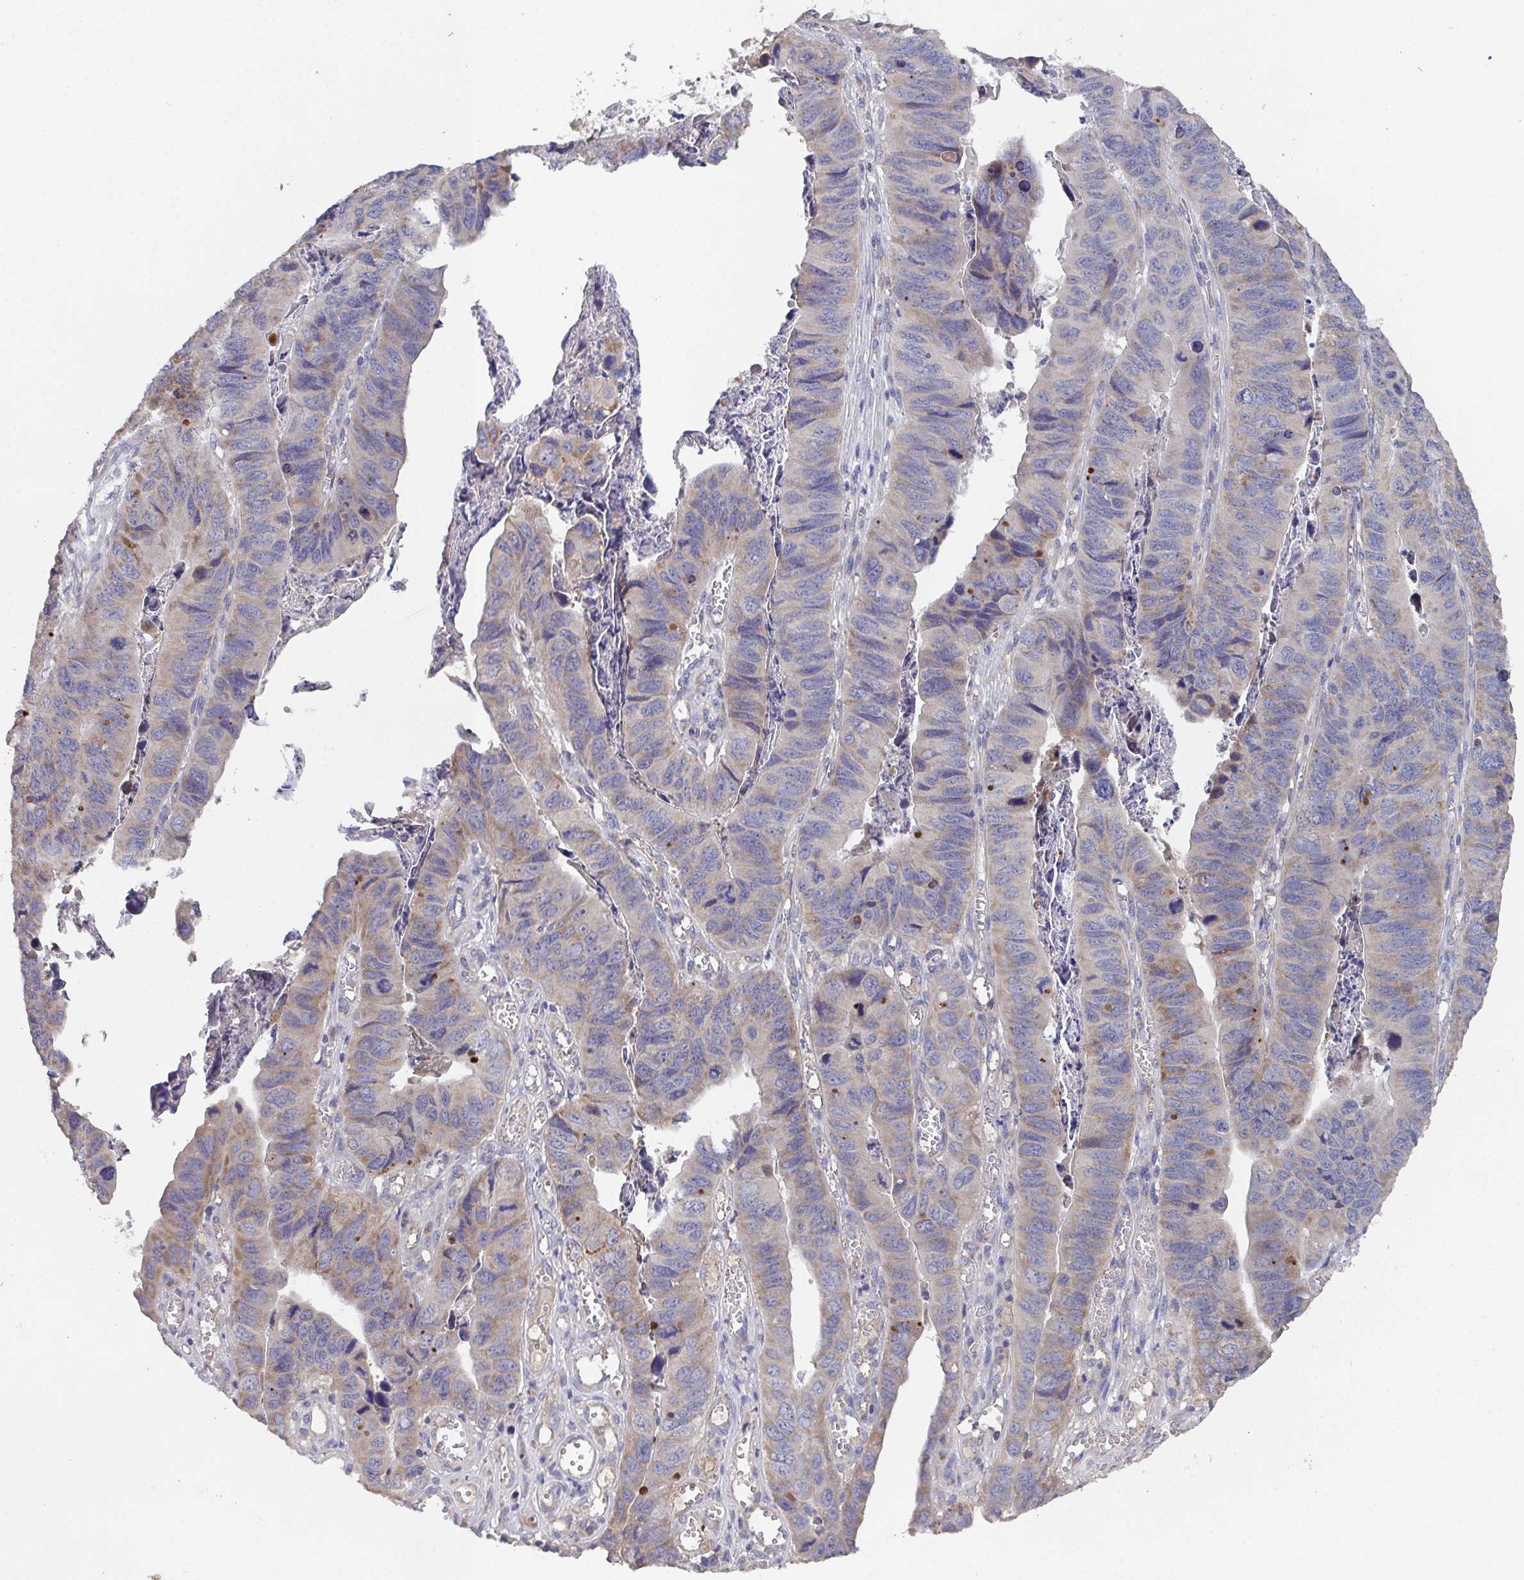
{"staining": {"intensity": "weak", "quantity": "<25%", "location": "cytoplasmic/membranous"}, "tissue": "stomach cancer", "cell_type": "Tumor cells", "image_type": "cancer", "snomed": [{"axis": "morphology", "description": "Adenocarcinoma, NOS"}, {"axis": "topography", "description": "Stomach, lower"}], "caption": "The micrograph shows no staining of tumor cells in stomach cancer (adenocarcinoma). (DAB (3,3'-diaminobenzidine) immunohistochemistry visualized using brightfield microscopy, high magnification).", "gene": "MT-ND3", "patient": {"sex": "male", "age": 77}}